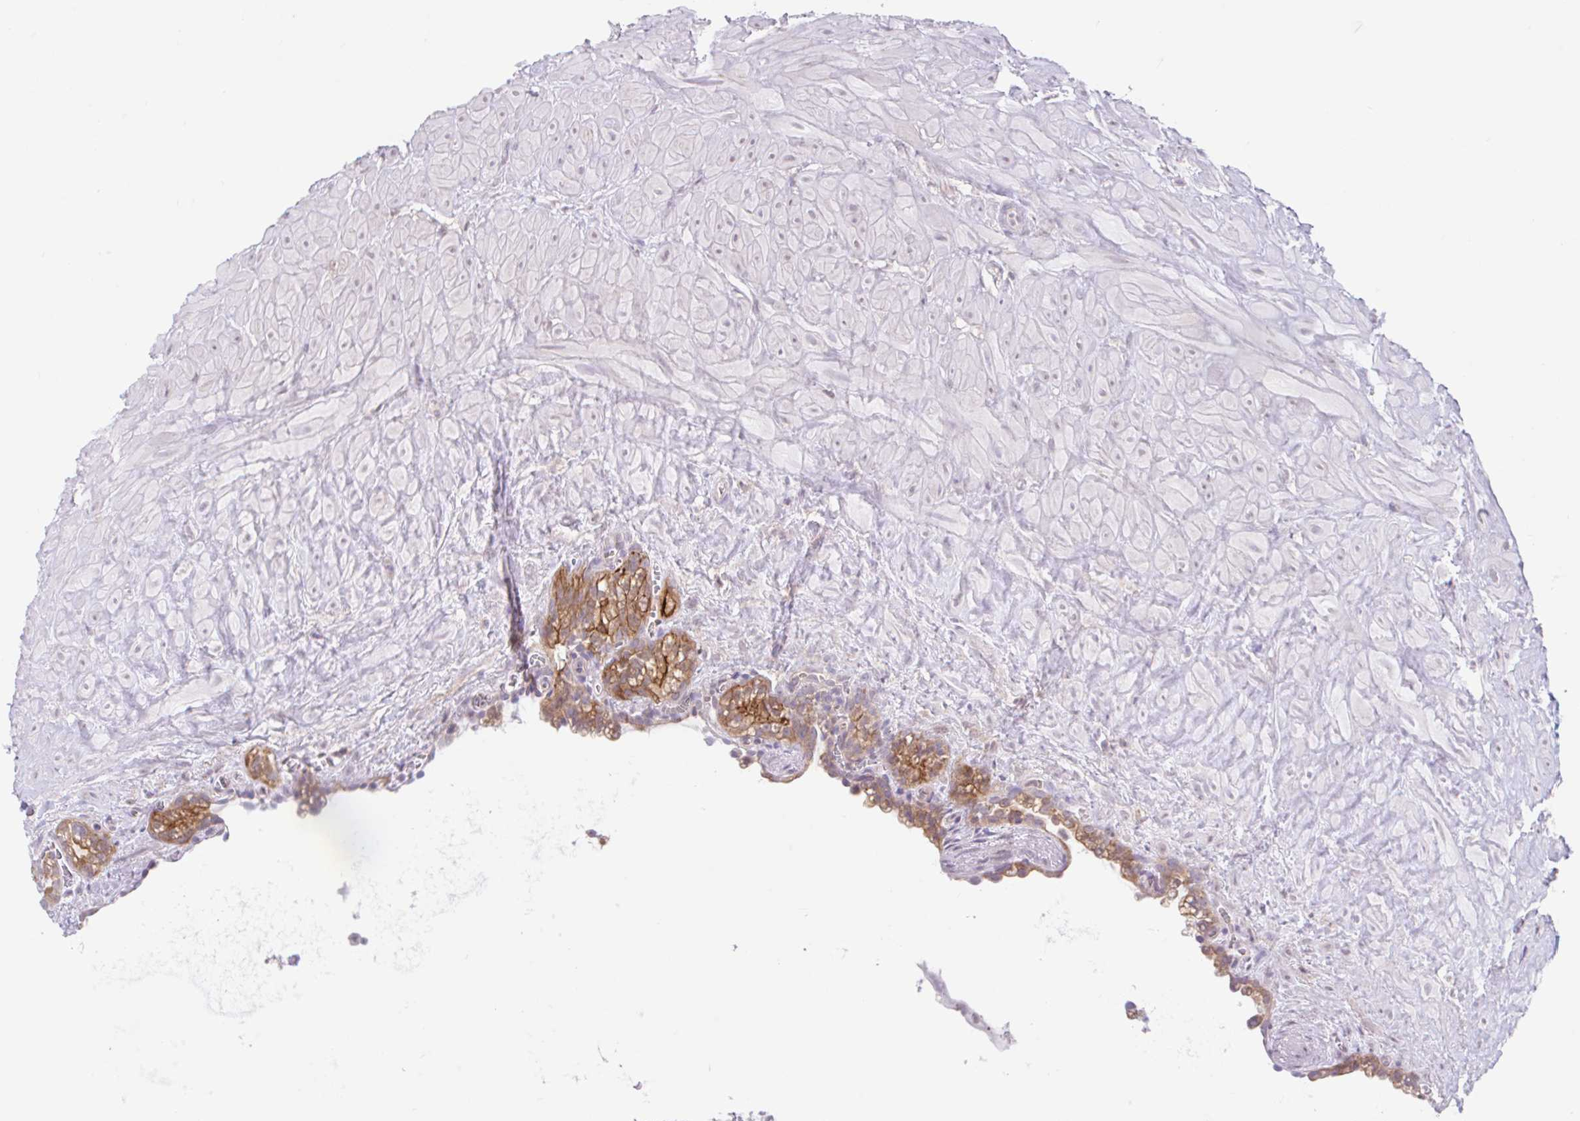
{"staining": {"intensity": "moderate", "quantity": ">75%", "location": "cytoplasmic/membranous"}, "tissue": "seminal vesicle", "cell_type": "Glandular cells", "image_type": "normal", "snomed": [{"axis": "morphology", "description": "Normal tissue, NOS"}, {"axis": "topography", "description": "Seminal veicle"}], "caption": "Brown immunohistochemical staining in normal seminal vesicle shows moderate cytoplasmic/membranous expression in approximately >75% of glandular cells. (DAB (3,3'-diaminobenzidine) IHC, brown staining for protein, blue staining for nuclei).", "gene": "RALBP1", "patient": {"sex": "male", "age": 76}}